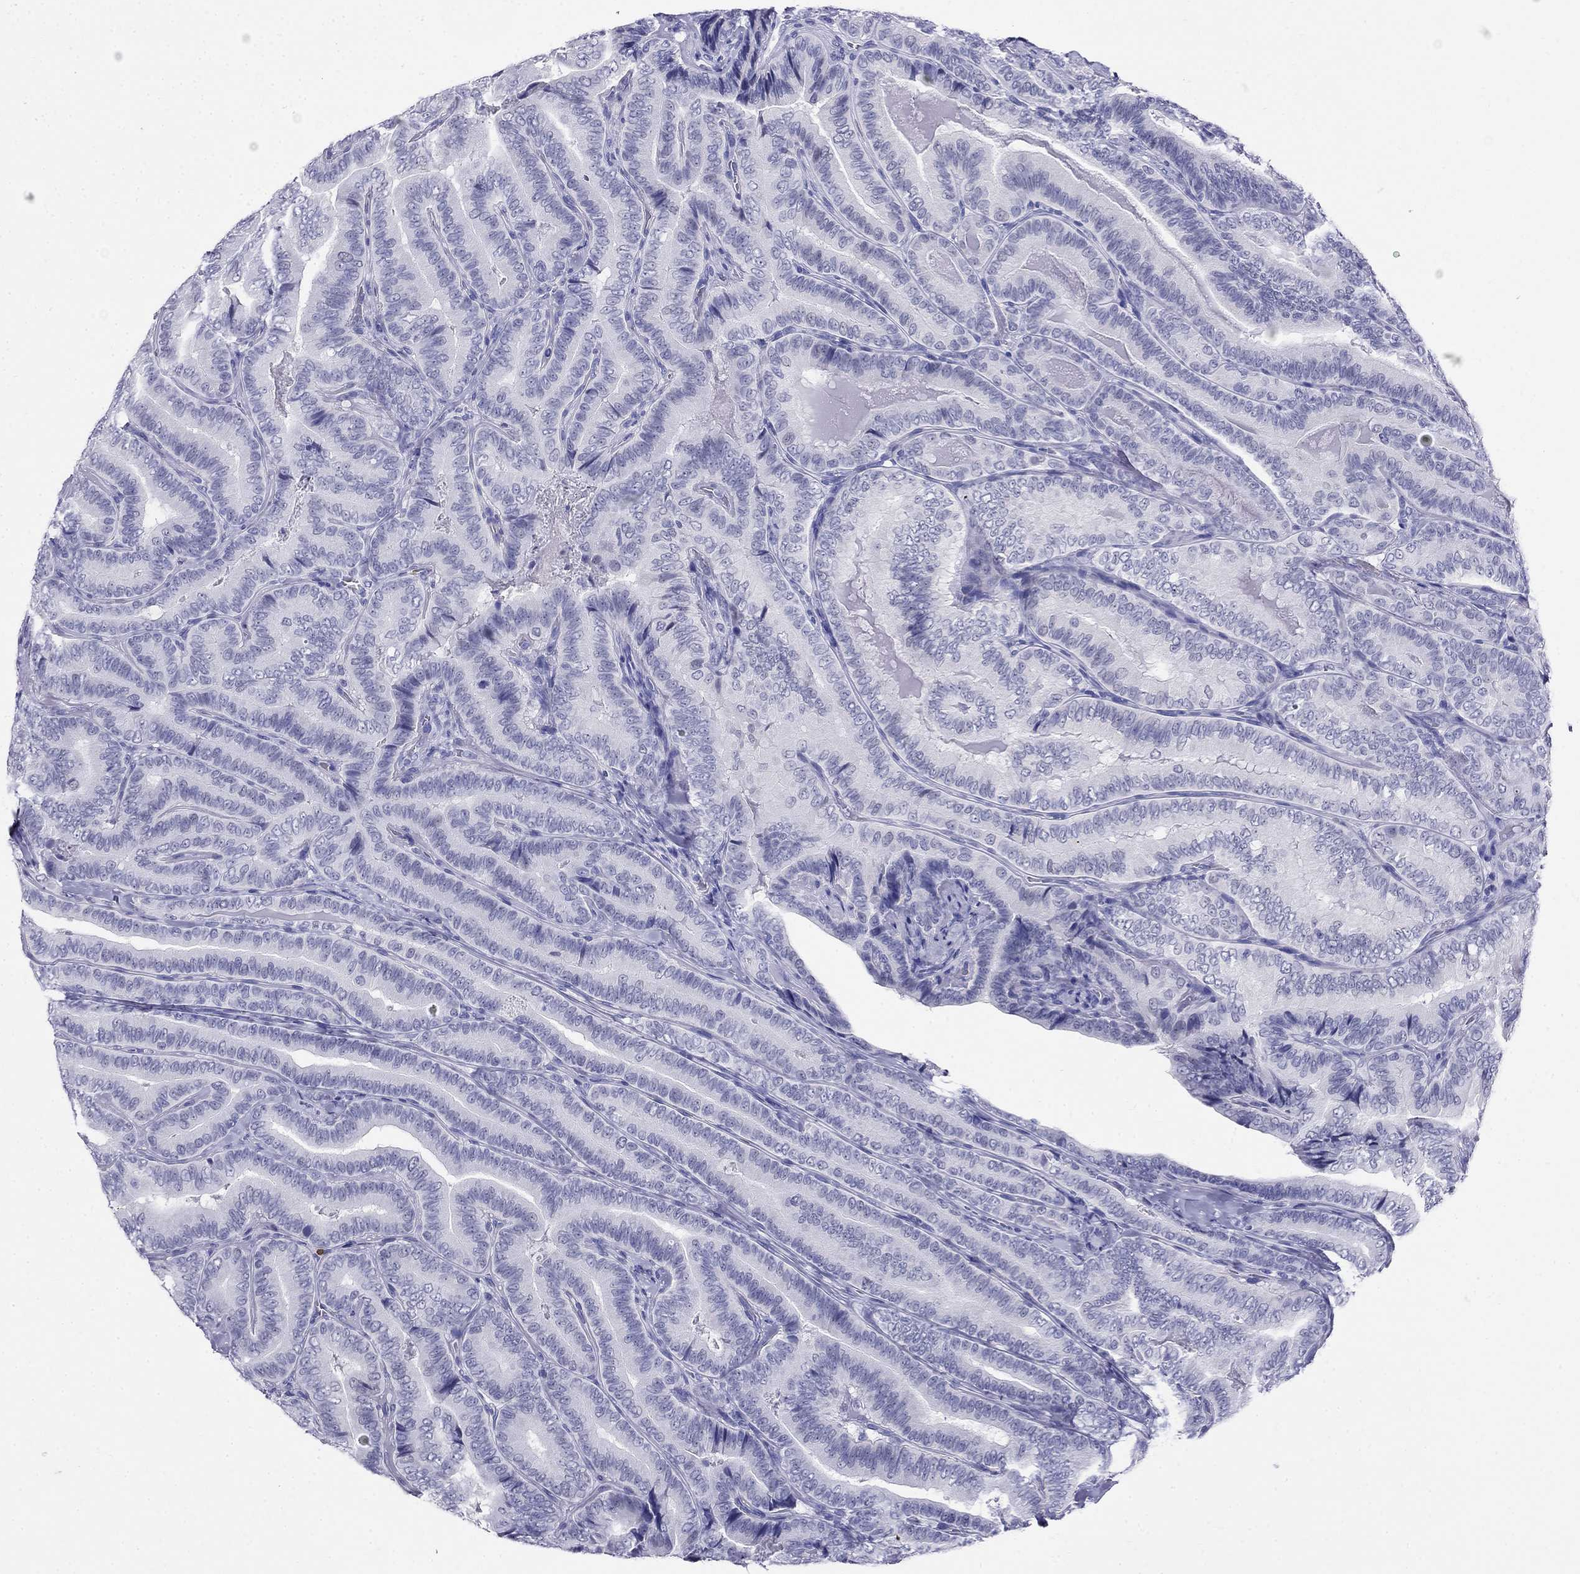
{"staining": {"intensity": "negative", "quantity": "none", "location": "none"}, "tissue": "thyroid cancer", "cell_type": "Tumor cells", "image_type": "cancer", "snomed": [{"axis": "morphology", "description": "Papillary adenocarcinoma, NOS"}, {"axis": "topography", "description": "Thyroid gland"}], "caption": "Photomicrograph shows no significant protein positivity in tumor cells of thyroid cancer.", "gene": "PPP1R36", "patient": {"sex": "male", "age": 61}}